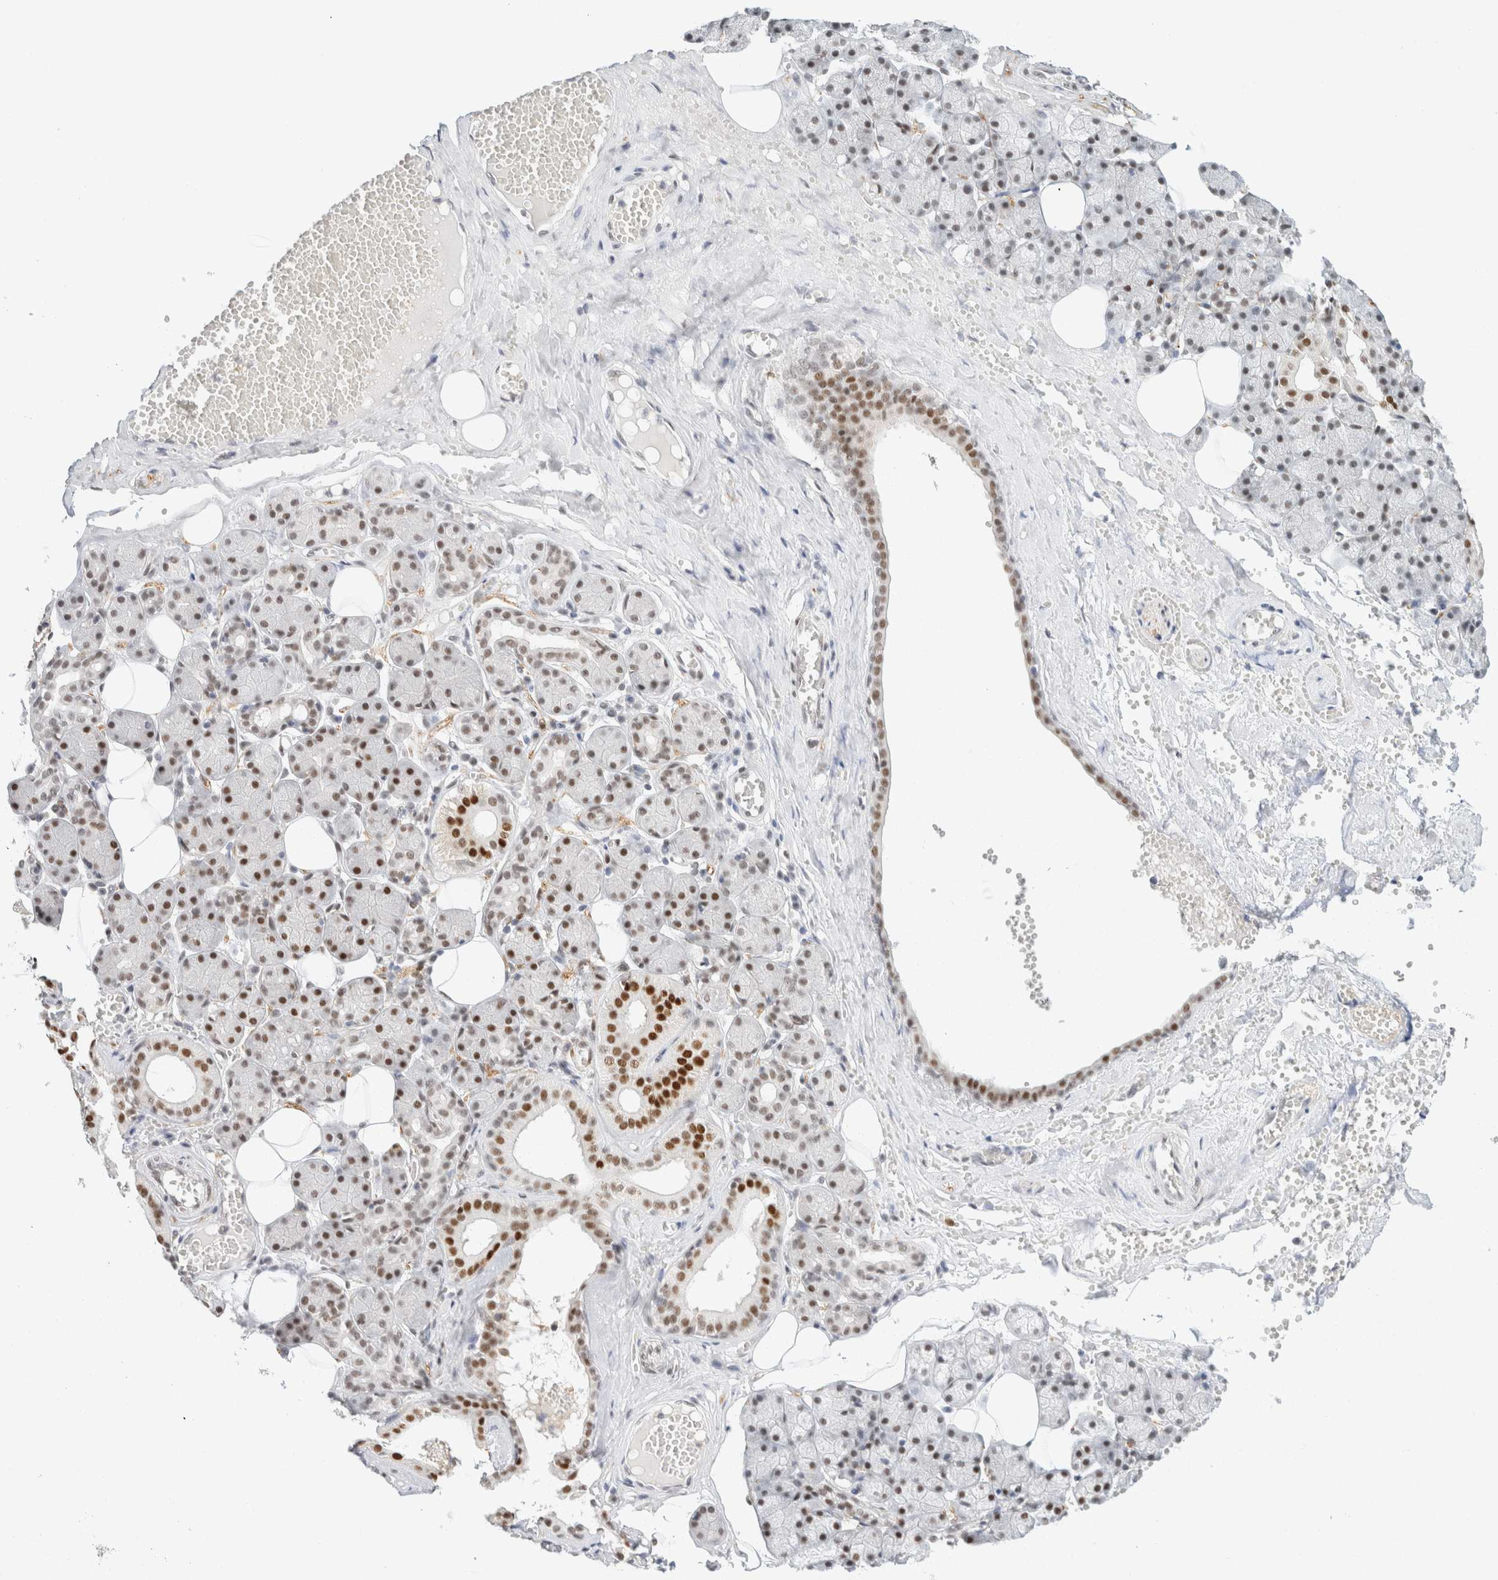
{"staining": {"intensity": "strong", "quantity": "<25%", "location": "nuclear"}, "tissue": "salivary gland", "cell_type": "Glandular cells", "image_type": "normal", "snomed": [{"axis": "morphology", "description": "Normal tissue, NOS"}, {"axis": "topography", "description": "Salivary gland"}], "caption": "Human salivary gland stained with a brown dye demonstrates strong nuclear positive staining in about <25% of glandular cells.", "gene": "ZNF768", "patient": {"sex": "male", "age": 62}}